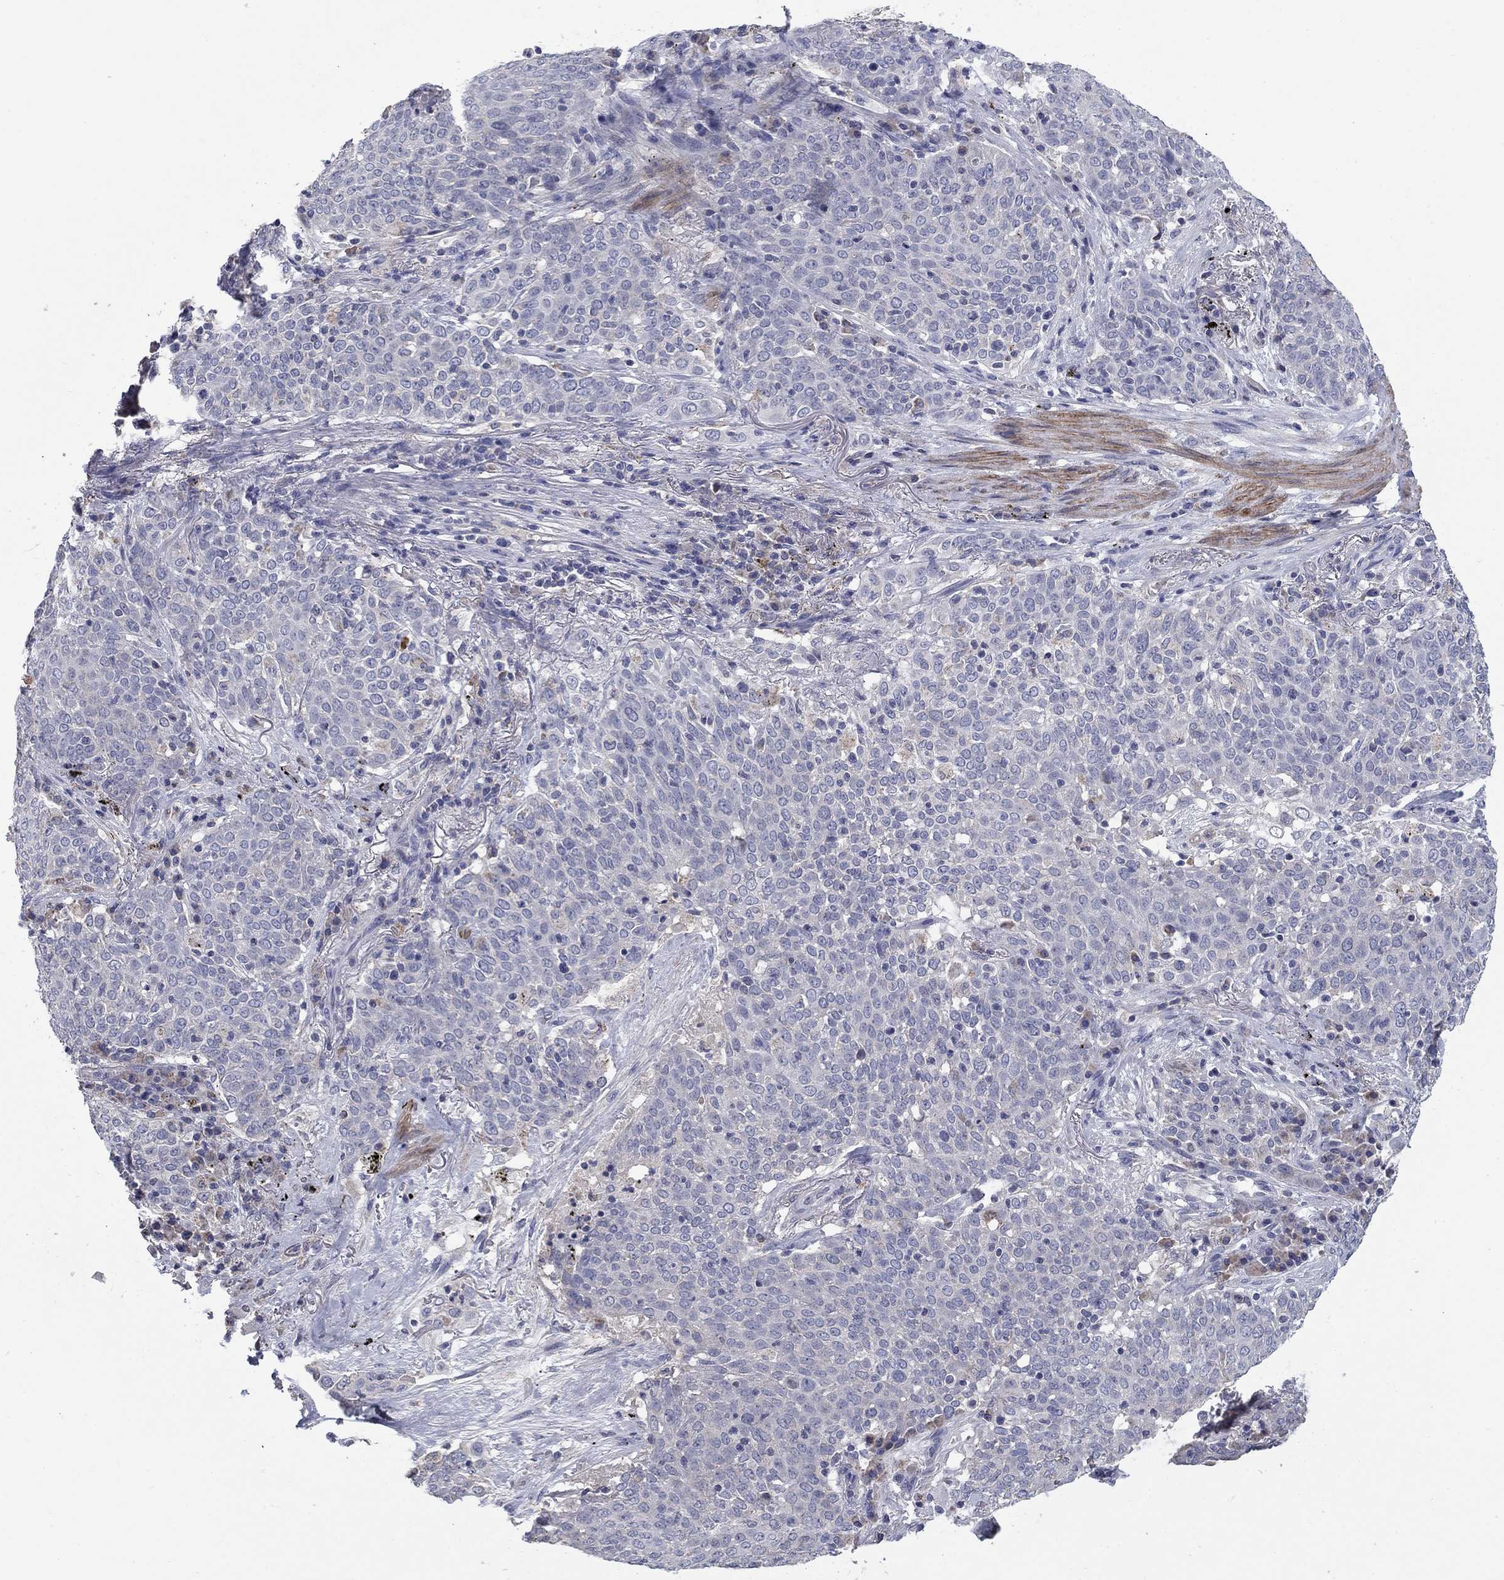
{"staining": {"intensity": "negative", "quantity": "none", "location": "none"}, "tissue": "lung cancer", "cell_type": "Tumor cells", "image_type": "cancer", "snomed": [{"axis": "morphology", "description": "Squamous cell carcinoma, NOS"}, {"axis": "topography", "description": "Lung"}], "caption": "An immunohistochemistry (IHC) micrograph of lung squamous cell carcinoma is shown. There is no staining in tumor cells of lung squamous cell carcinoma.", "gene": "FRK", "patient": {"sex": "male", "age": 82}}